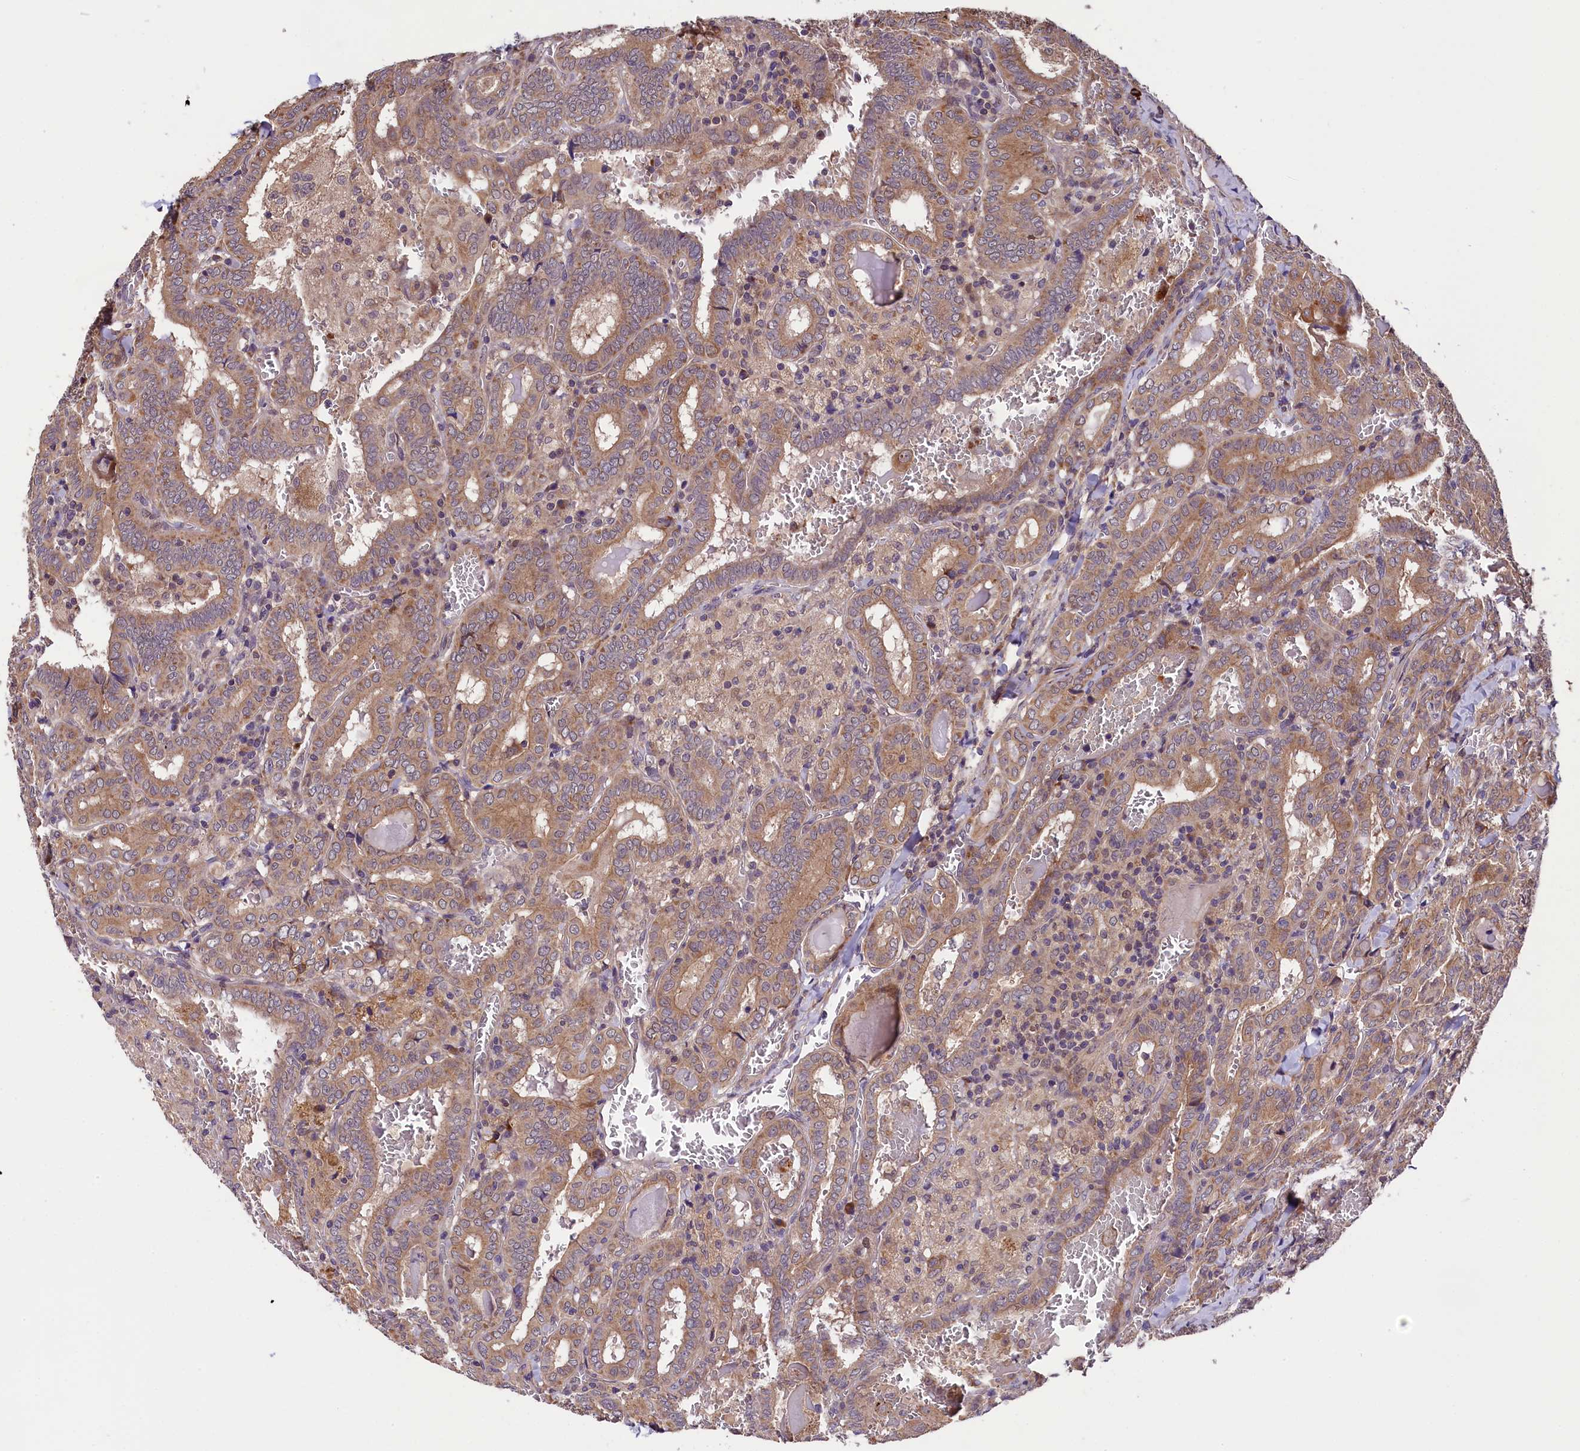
{"staining": {"intensity": "moderate", "quantity": ">75%", "location": "cytoplasmic/membranous"}, "tissue": "thyroid cancer", "cell_type": "Tumor cells", "image_type": "cancer", "snomed": [{"axis": "morphology", "description": "Papillary adenocarcinoma, NOS"}, {"axis": "topography", "description": "Thyroid gland"}], "caption": "The micrograph reveals a brown stain indicating the presence of a protein in the cytoplasmic/membranous of tumor cells in thyroid cancer (papillary adenocarcinoma).", "gene": "DOHH", "patient": {"sex": "female", "age": 72}}